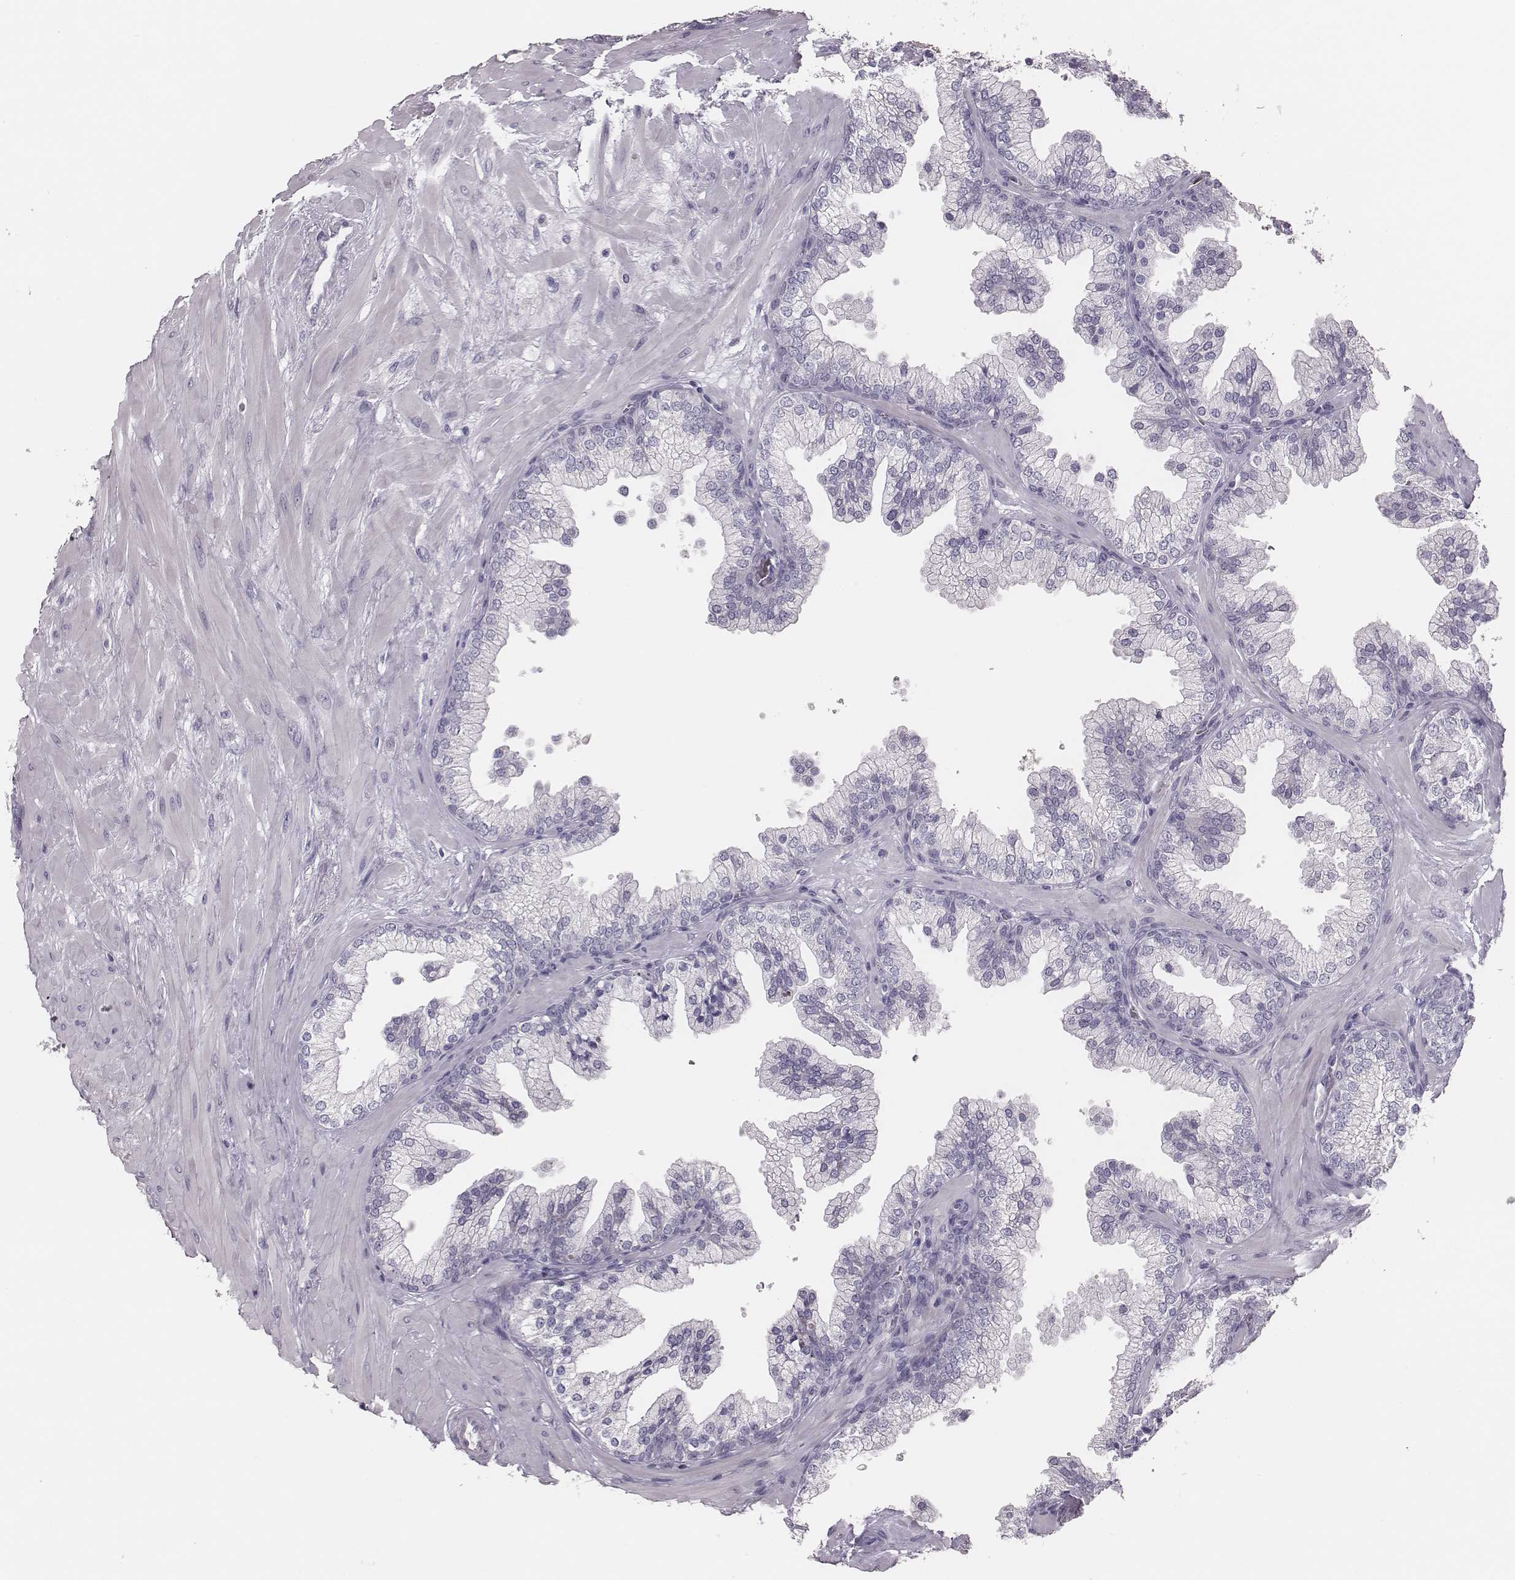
{"staining": {"intensity": "negative", "quantity": "none", "location": "none"}, "tissue": "prostate", "cell_type": "Glandular cells", "image_type": "normal", "snomed": [{"axis": "morphology", "description": "Normal tissue, NOS"}, {"axis": "topography", "description": "Prostate"}, {"axis": "topography", "description": "Peripheral nerve tissue"}], "caption": "IHC of normal human prostate shows no staining in glandular cells.", "gene": "ADGRF4", "patient": {"sex": "male", "age": 61}}